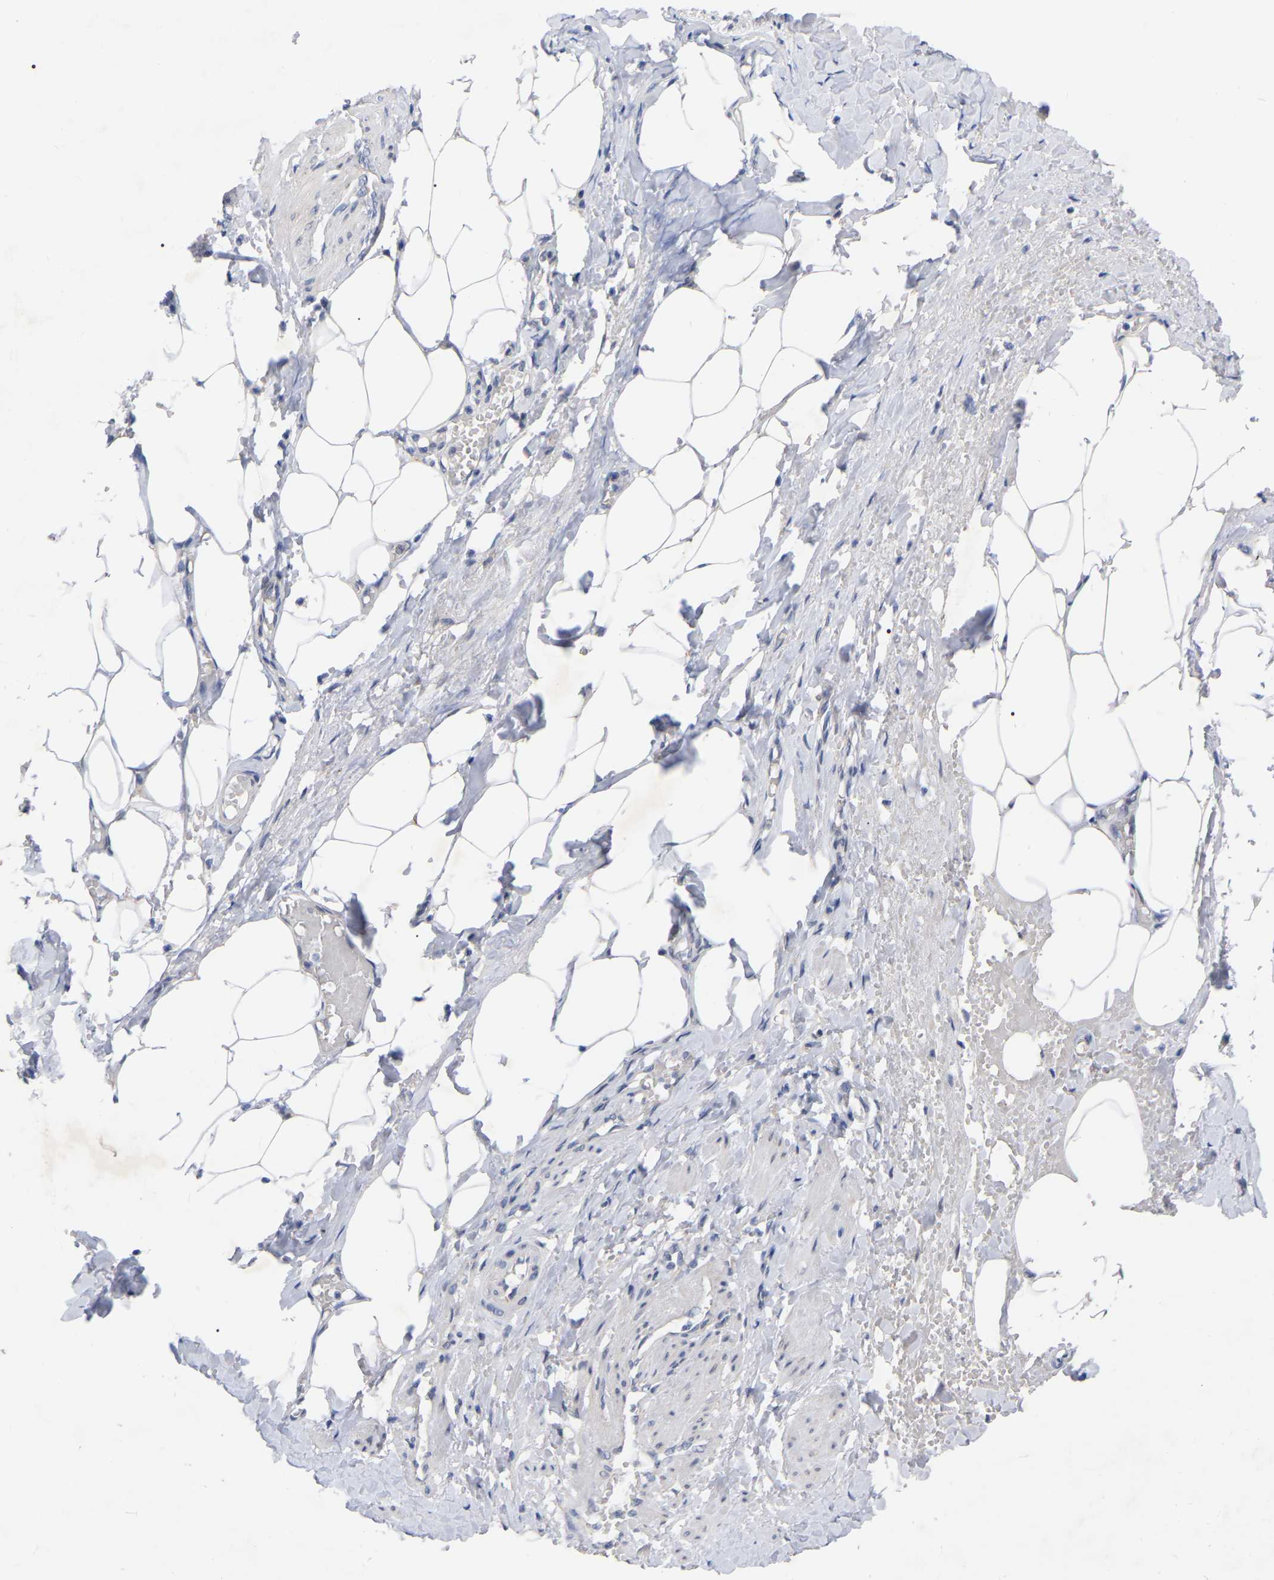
{"staining": {"intensity": "negative", "quantity": "none", "location": "none"}, "tissue": "adipose tissue", "cell_type": "Adipocytes", "image_type": "normal", "snomed": [{"axis": "morphology", "description": "Normal tissue, NOS"}, {"axis": "topography", "description": "Soft tissue"}, {"axis": "topography", "description": "Vascular tissue"}], "caption": "Benign adipose tissue was stained to show a protein in brown. There is no significant expression in adipocytes.", "gene": "UBE4B", "patient": {"sex": "female", "age": 35}}